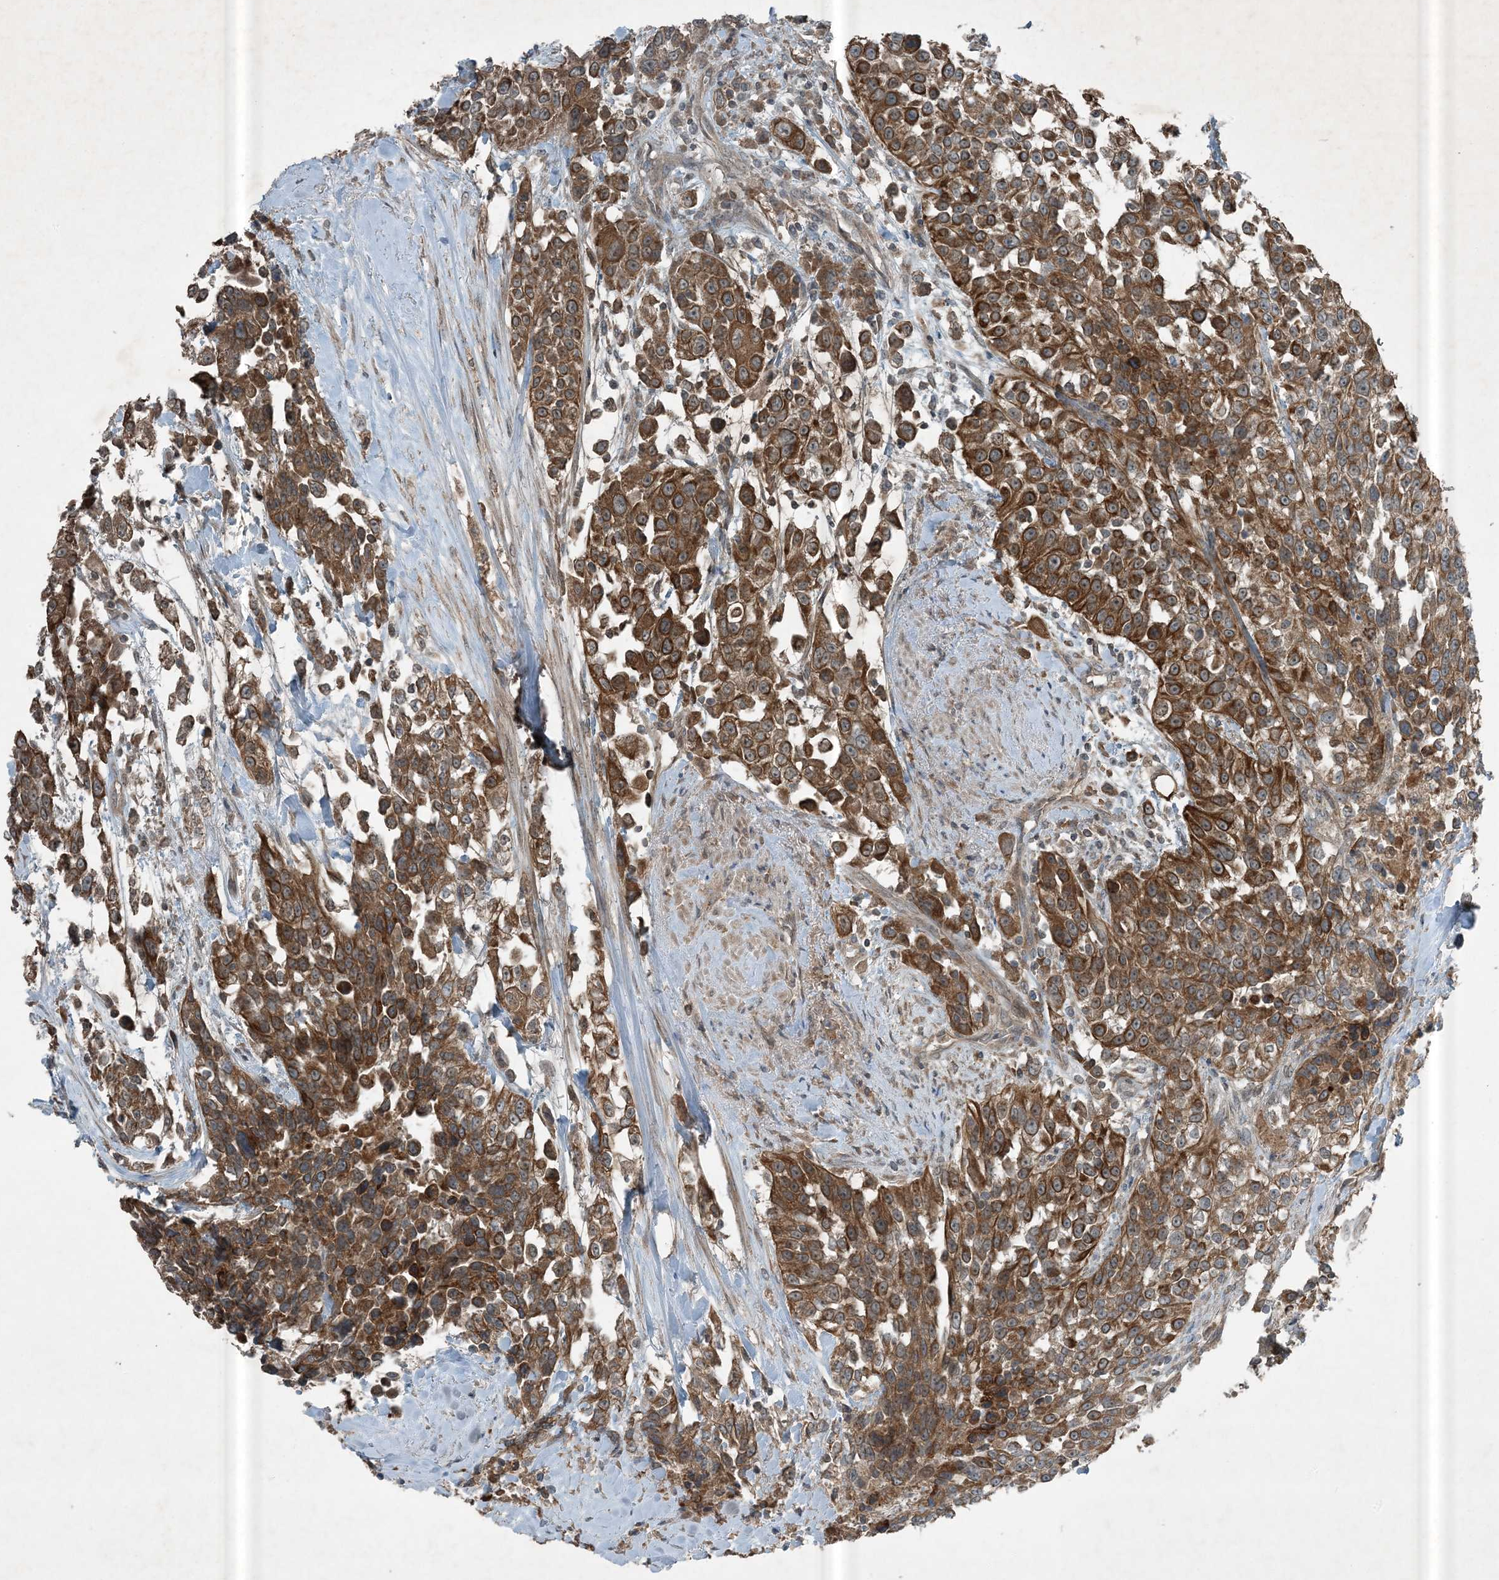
{"staining": {"intensity": "moderate", "quantity": ">75%", "location": "cytoplasmic/membranous"}, "tissue": "urothelial cancer", "cell_type": "Tumor cells", "image_type": "cancer", "snomed": [{"axis": "morphology", "description": "Urothelial carcinoma, High grade"}, {"axis": "topography", "description": "Urinary bladder"}], "caption": "High-grade urothelial carcinoma stained with DAB (3,3'-diaminobenzidine) immunohistochemistry (IHC) shows medium levels of moderate cytoplasmic/membranous staining in approximately >75% of tumor cells. (brown staining indicates protein expression, while blue staining denotes nuclei).", "gene": "MDN1", "patient": {"sex": "female", "age": 80}}